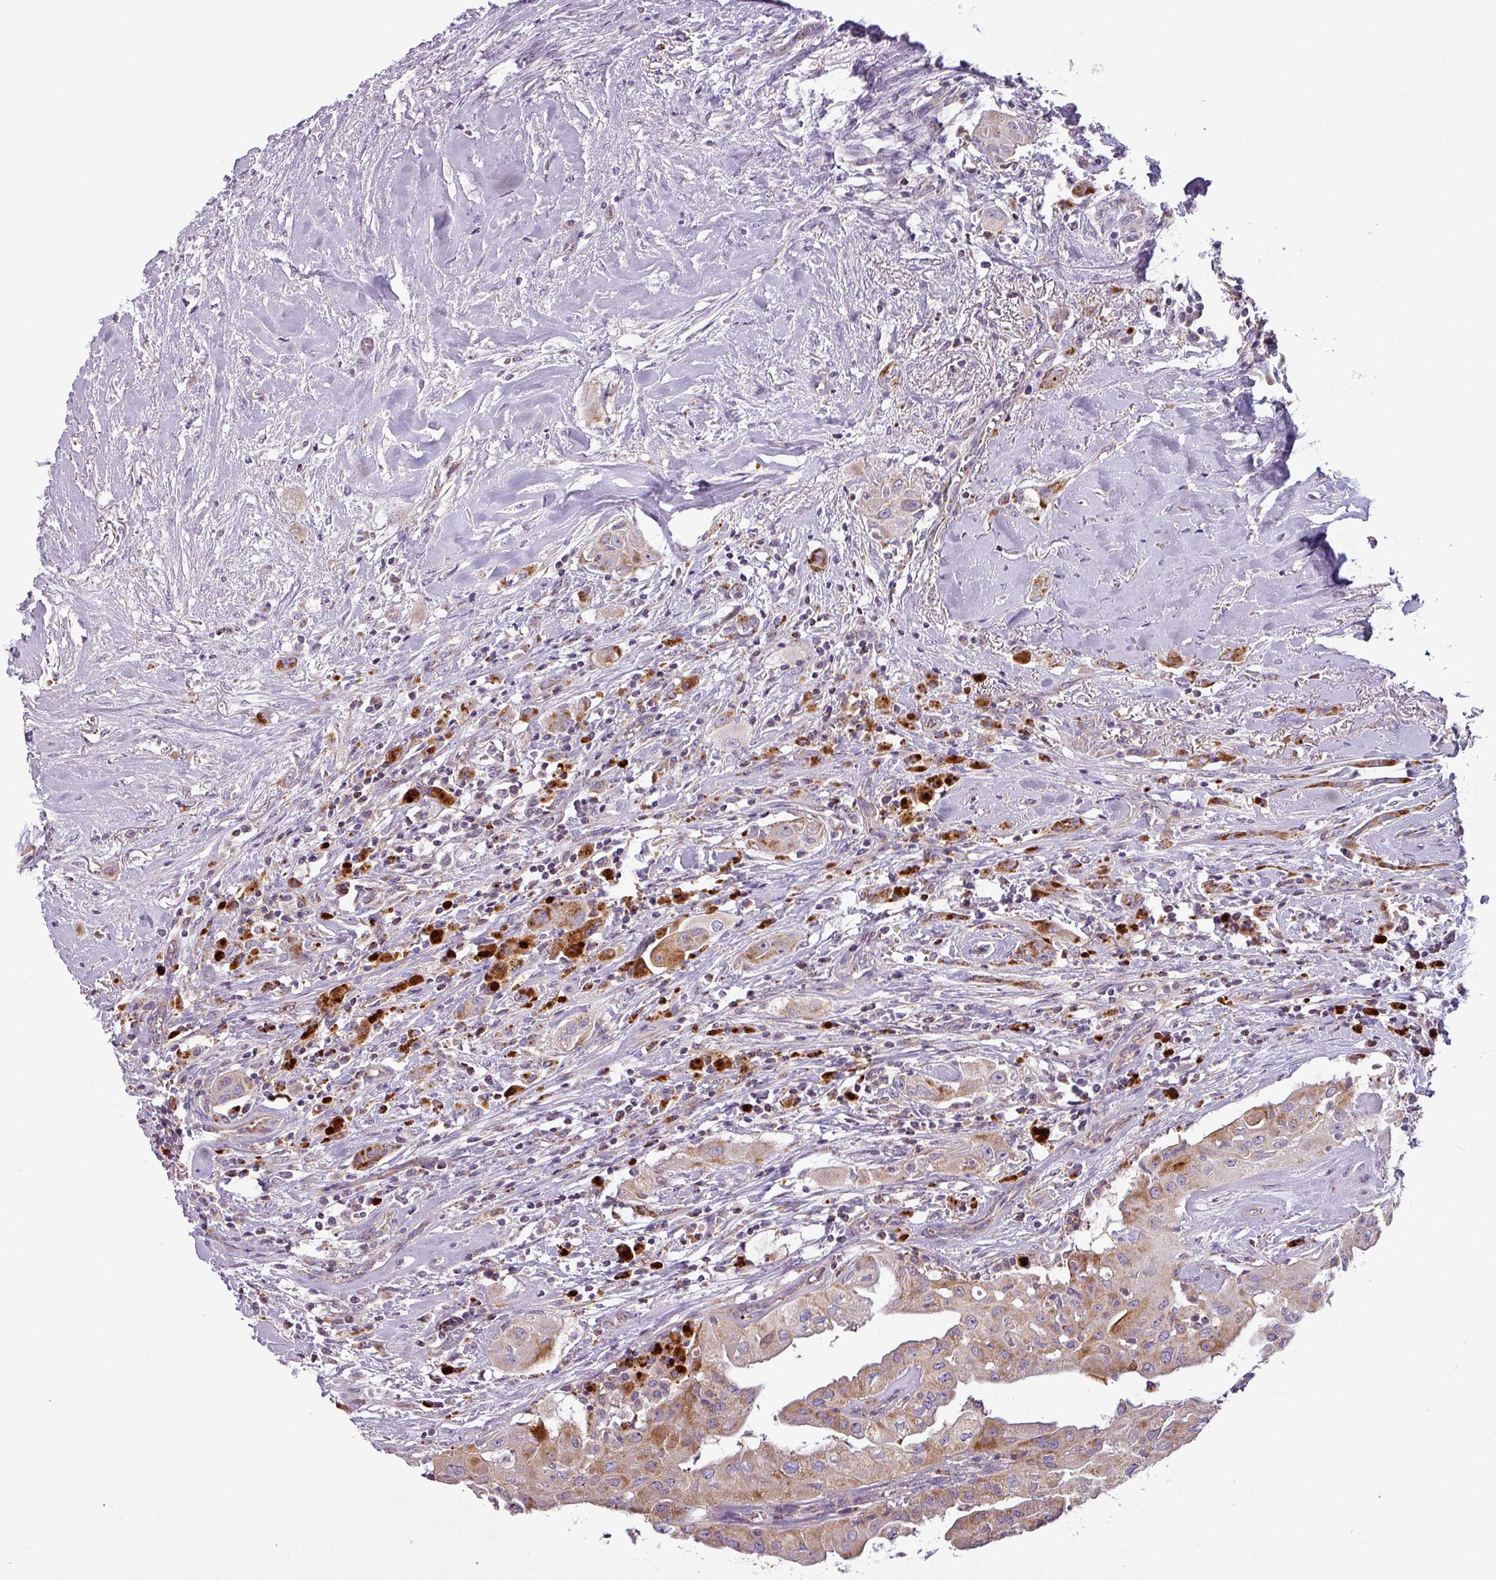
{"staining": {"intensity": "moderate", "quantity": ">75%", "location": "cytoplasmic/membranous"}, "tissue": "thyroid cancer", "cell_type": "Tumor cells", "image_type": "cancer", "snomed": [{"axis": "morphology", "description": "Papillary adenocarcinoma, NOS"}, {"axis": "topography", "description": "Thyroid gland"}], "caption": "Approximately >75% of tumor cells in thyroid papillary adenocarcinoma exhibit moderate cytoplasmic/membranous protein staining as visualized by brown immunohistochemical staining.", "gene": "PNMA6A", "patient": {"sex": "female", "age": 59}}